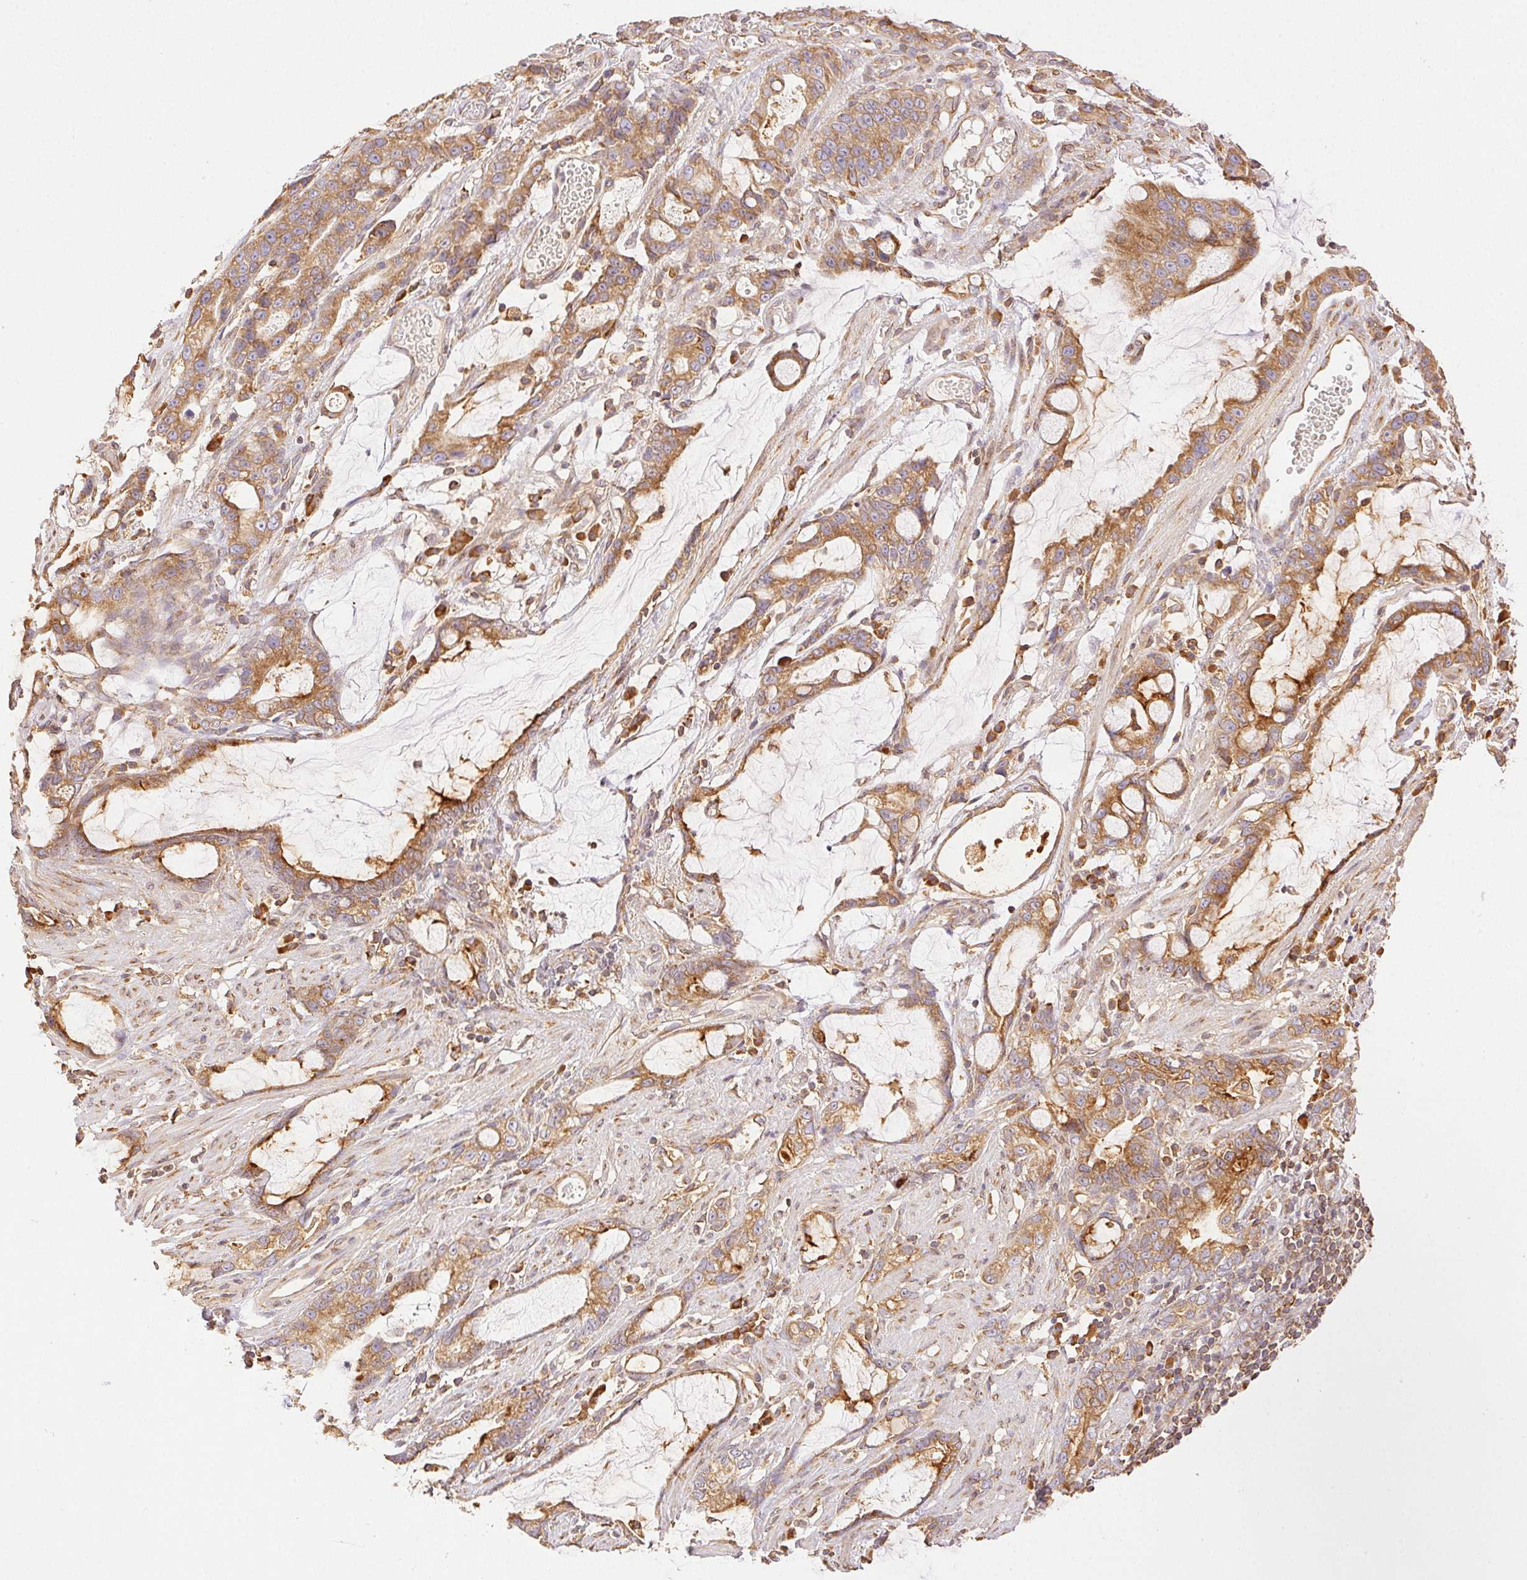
{"staining": {"intensity": "moderate", "quantity": ">75%", "location": "cytoplasmic/membranous"}, "tissue": "stomach cancer", "cell_type": "Tumor cells", "image_type": "cancer", "snomed": [{"axis": "morphology", "description": "Adenocarcinoma, NOS"}, {"axis": "topography", "description": "Stomach"}], "caption": "An image of stomach cancer stained for a protein displays moderate cytoplasmic/membranous brown staining in tumor cells.", "gene": "ENTREP1", "patient": {"sex": "male", "age": 55}}